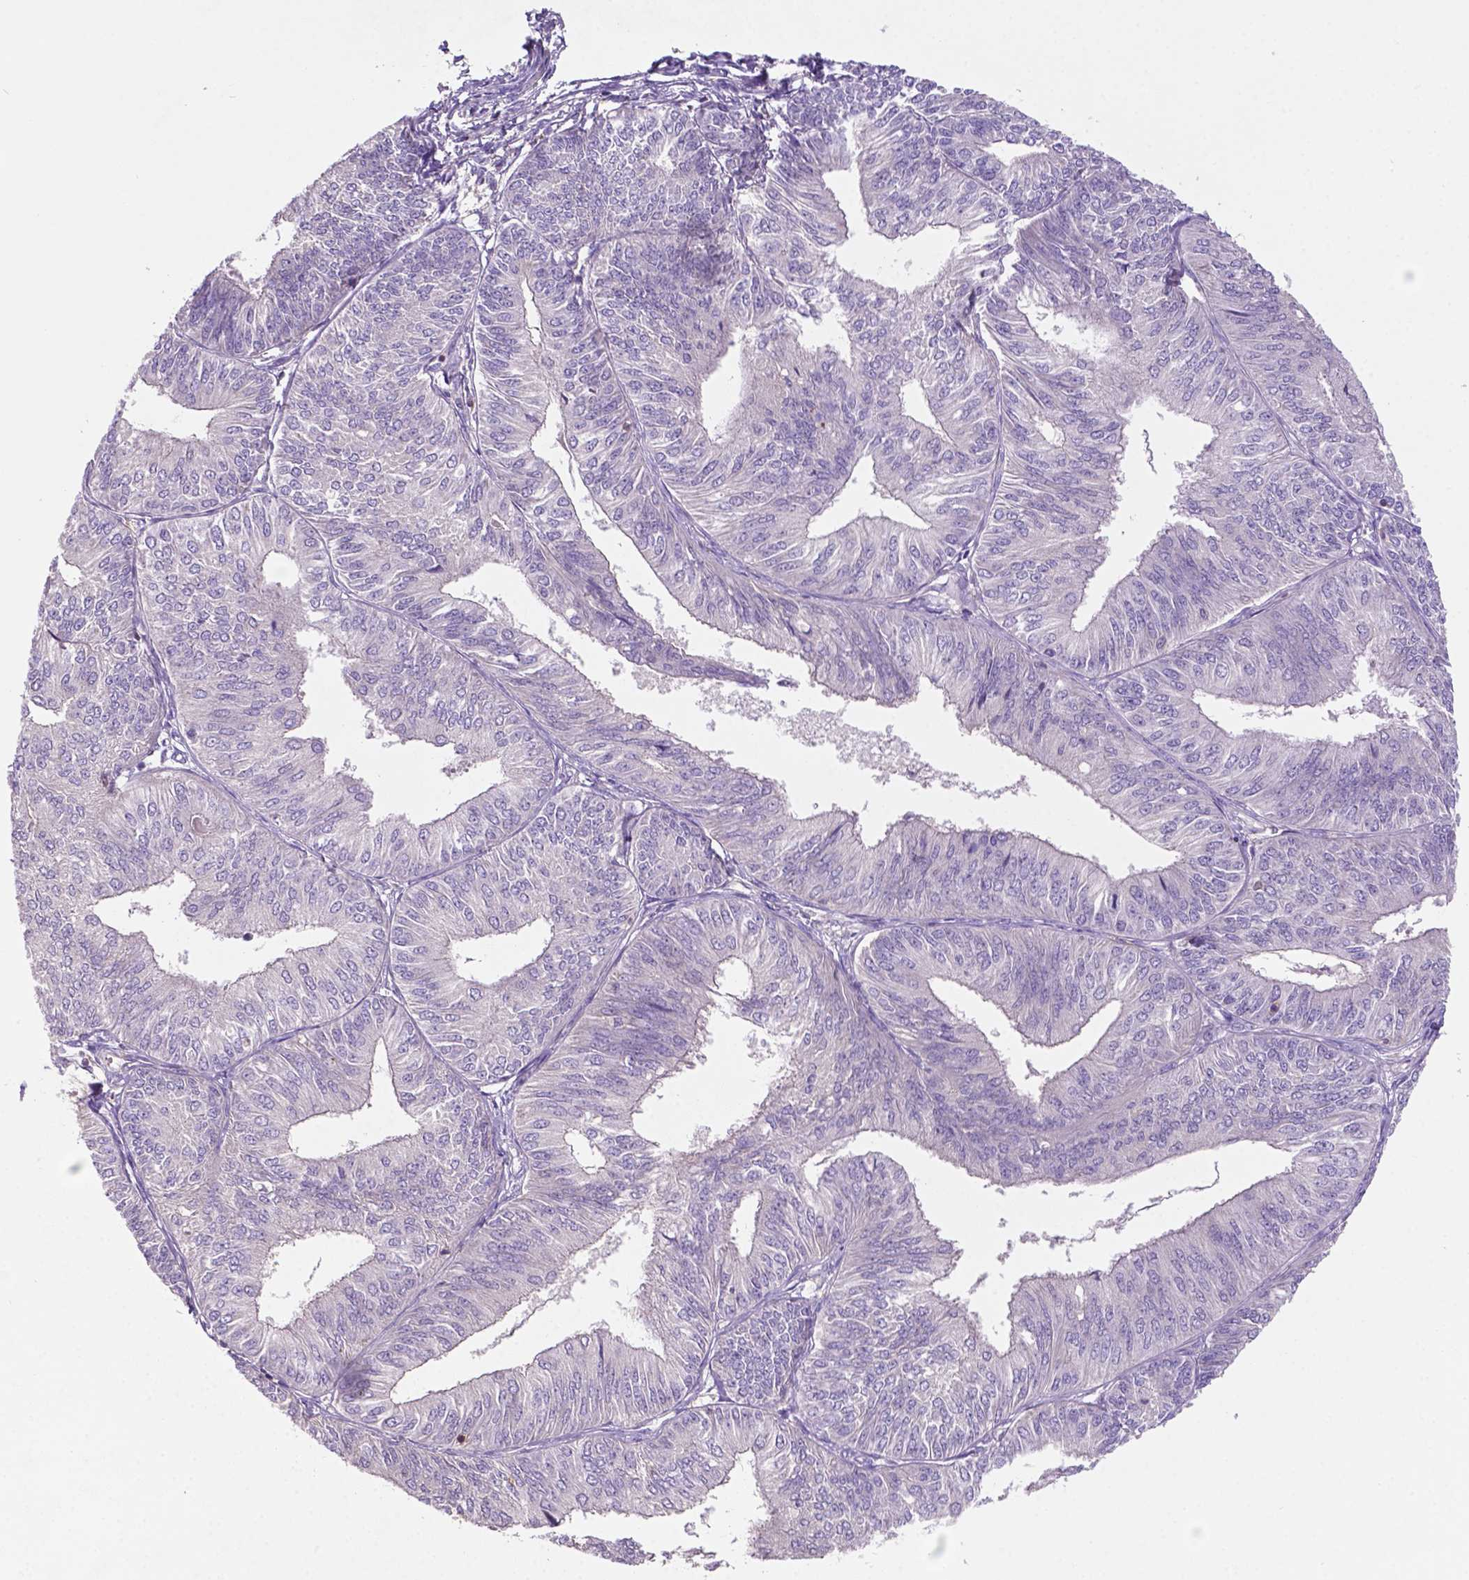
{"staining": {"intensity": "negative", "quantity": "none", "location": "none"}, "tissue": "endometrial cancer", "cell_type": "Tumor cells", "image_type": "cancer", "snomed": [{"axis": "morphology", "description": "Adenocarcinoma, NOS"}, {"axis": "topography", "description": "Endometrium"}], "caption": "Tumor cells are negative for protein expression in human endometrial cancer (adenocarcinoma).", "gene": "BMP4", "patient": {"sex": "female", "age": 58}}